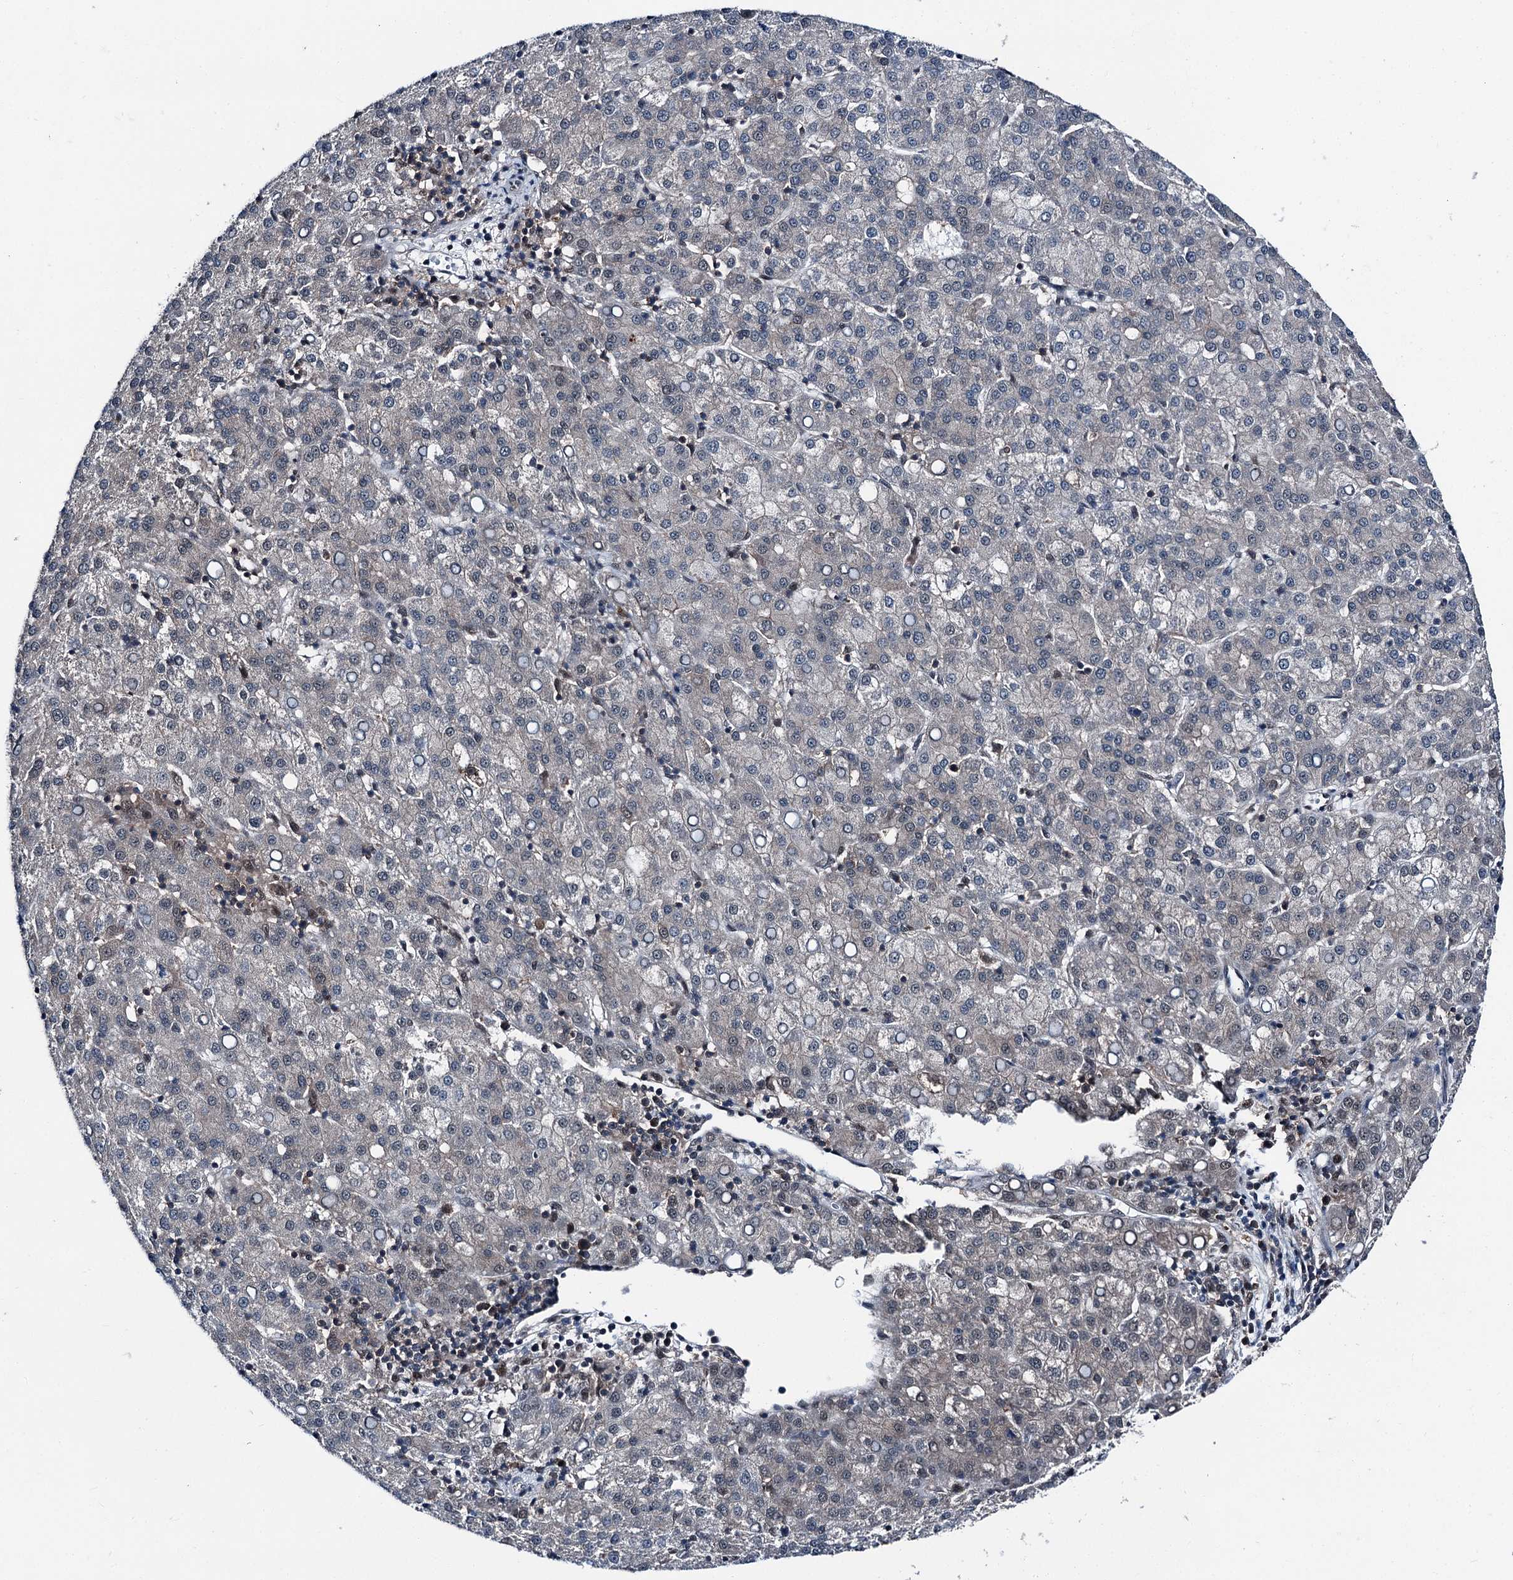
{"staining": {"intensity": "weak", "quantity": "25%-75%", "location": "cytoplasmic/membranous,nuclear"}, "tissue": "liver cancer", "cell_type": "Tumor cells", "image_type": "cancer", "snomed": [{"axis": "morphology", "description": "Carcinoma, Hepatocellular, NOS"}, {"axis": "topography", "description": "Liver"}], "caption": "Immunohistochemistry of human hepatocellular carcinoma (liver) demonstrates low levels of weak cytoplasmic/membranous and nuclear positivity in about 25%-75% of tumor cells. The protein is shown in brown color, while the nuclei are stained blue.", "gene": "PSMD13", "patient": {"sex": "female", "age": 58}}